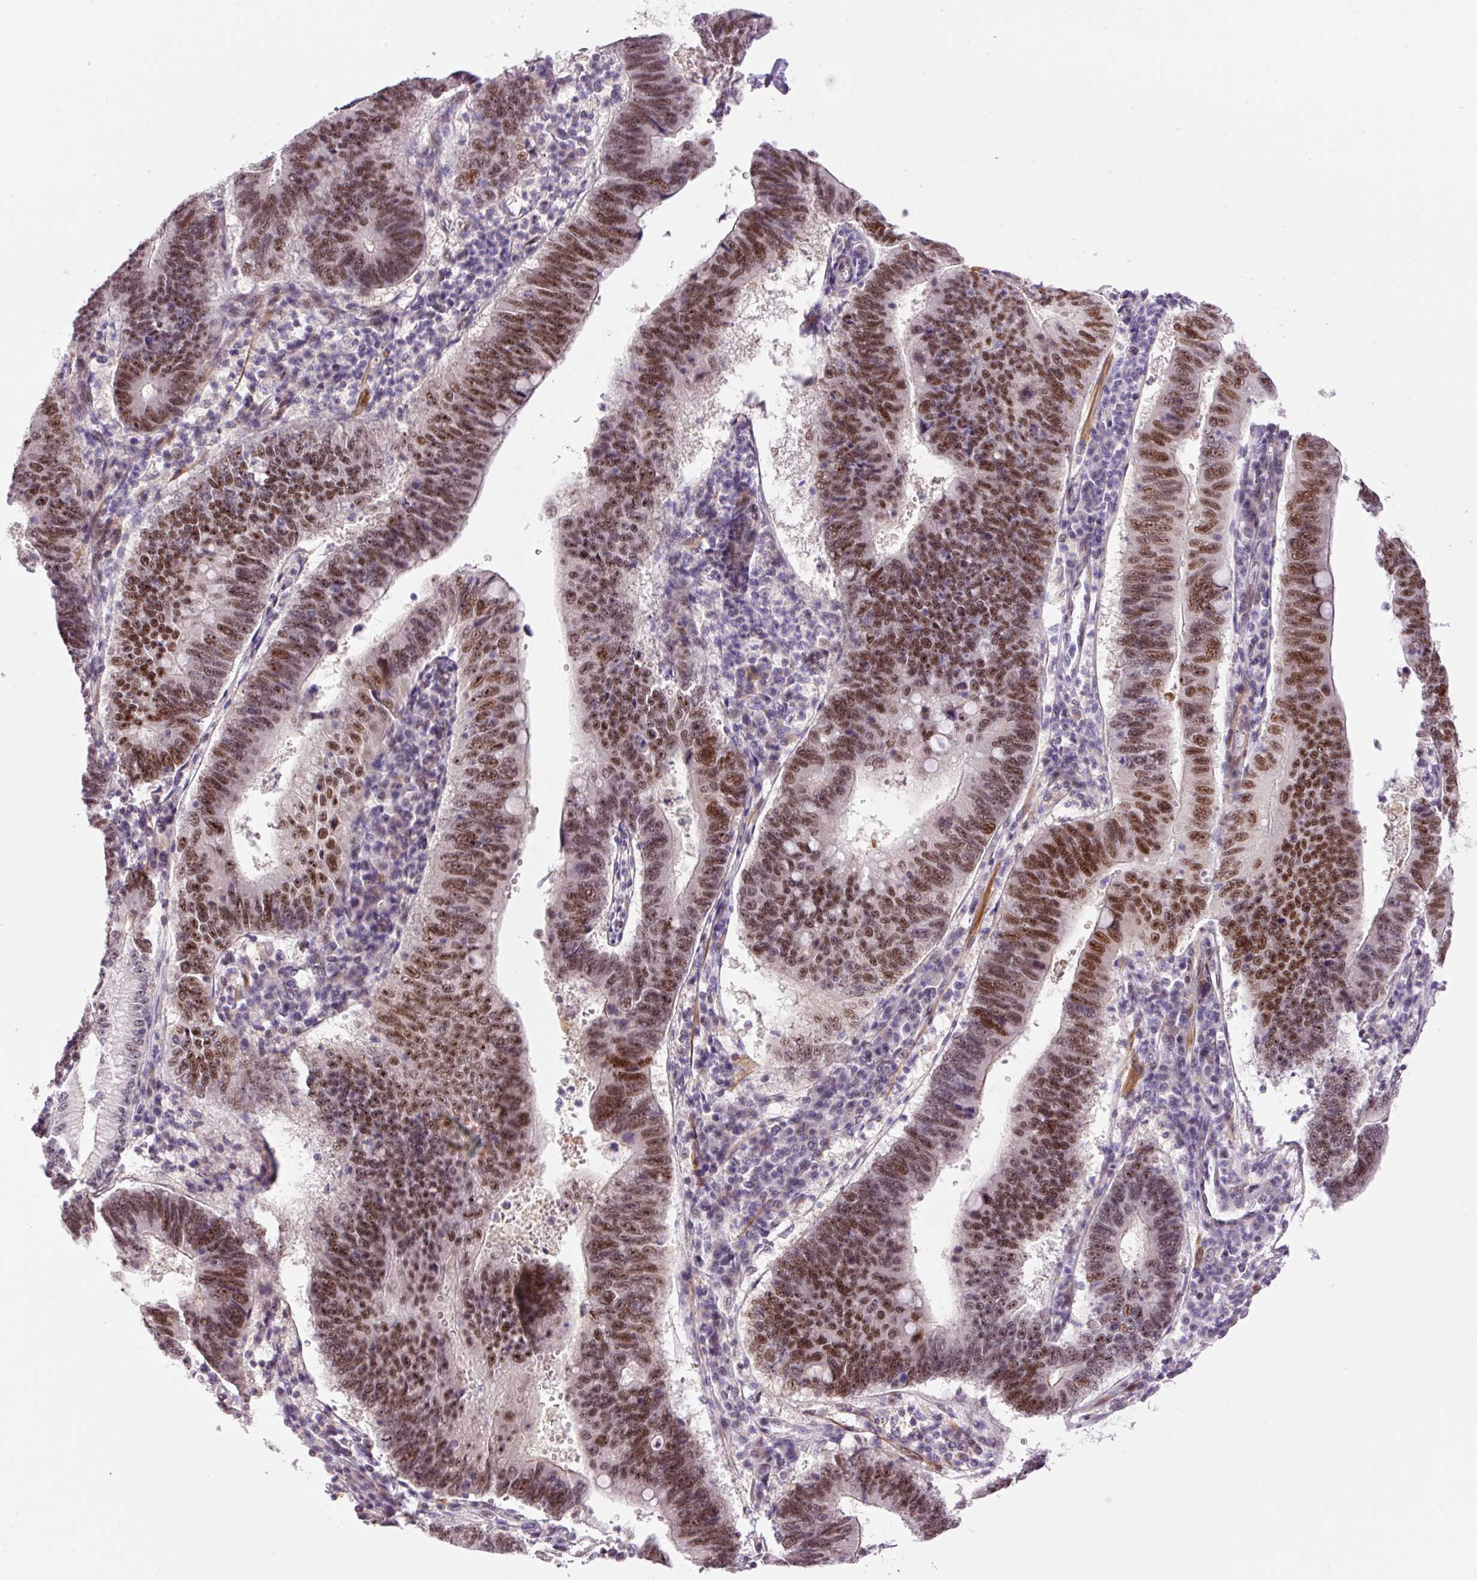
{"staining": {"intensity": "strong", "quantity": ">75%", "location": "nuclear"}, "tissue": "stomach cancer", "cell_type": "Tumor cells", "image_type": "cancer", "snomed": [{"axis": "morphology", "description": "Adenocarcinoma, NOS"}, {"axis": "topography", "description": "Stomach"}], "caption": "Immunohistochemical staining of human stomach adenocarcinoma shows high levels of strong nuclear staining in approximately >75% of tumor cells.", "gene": "HNF1A", "patient": {"sex": "male", "age": 59}}